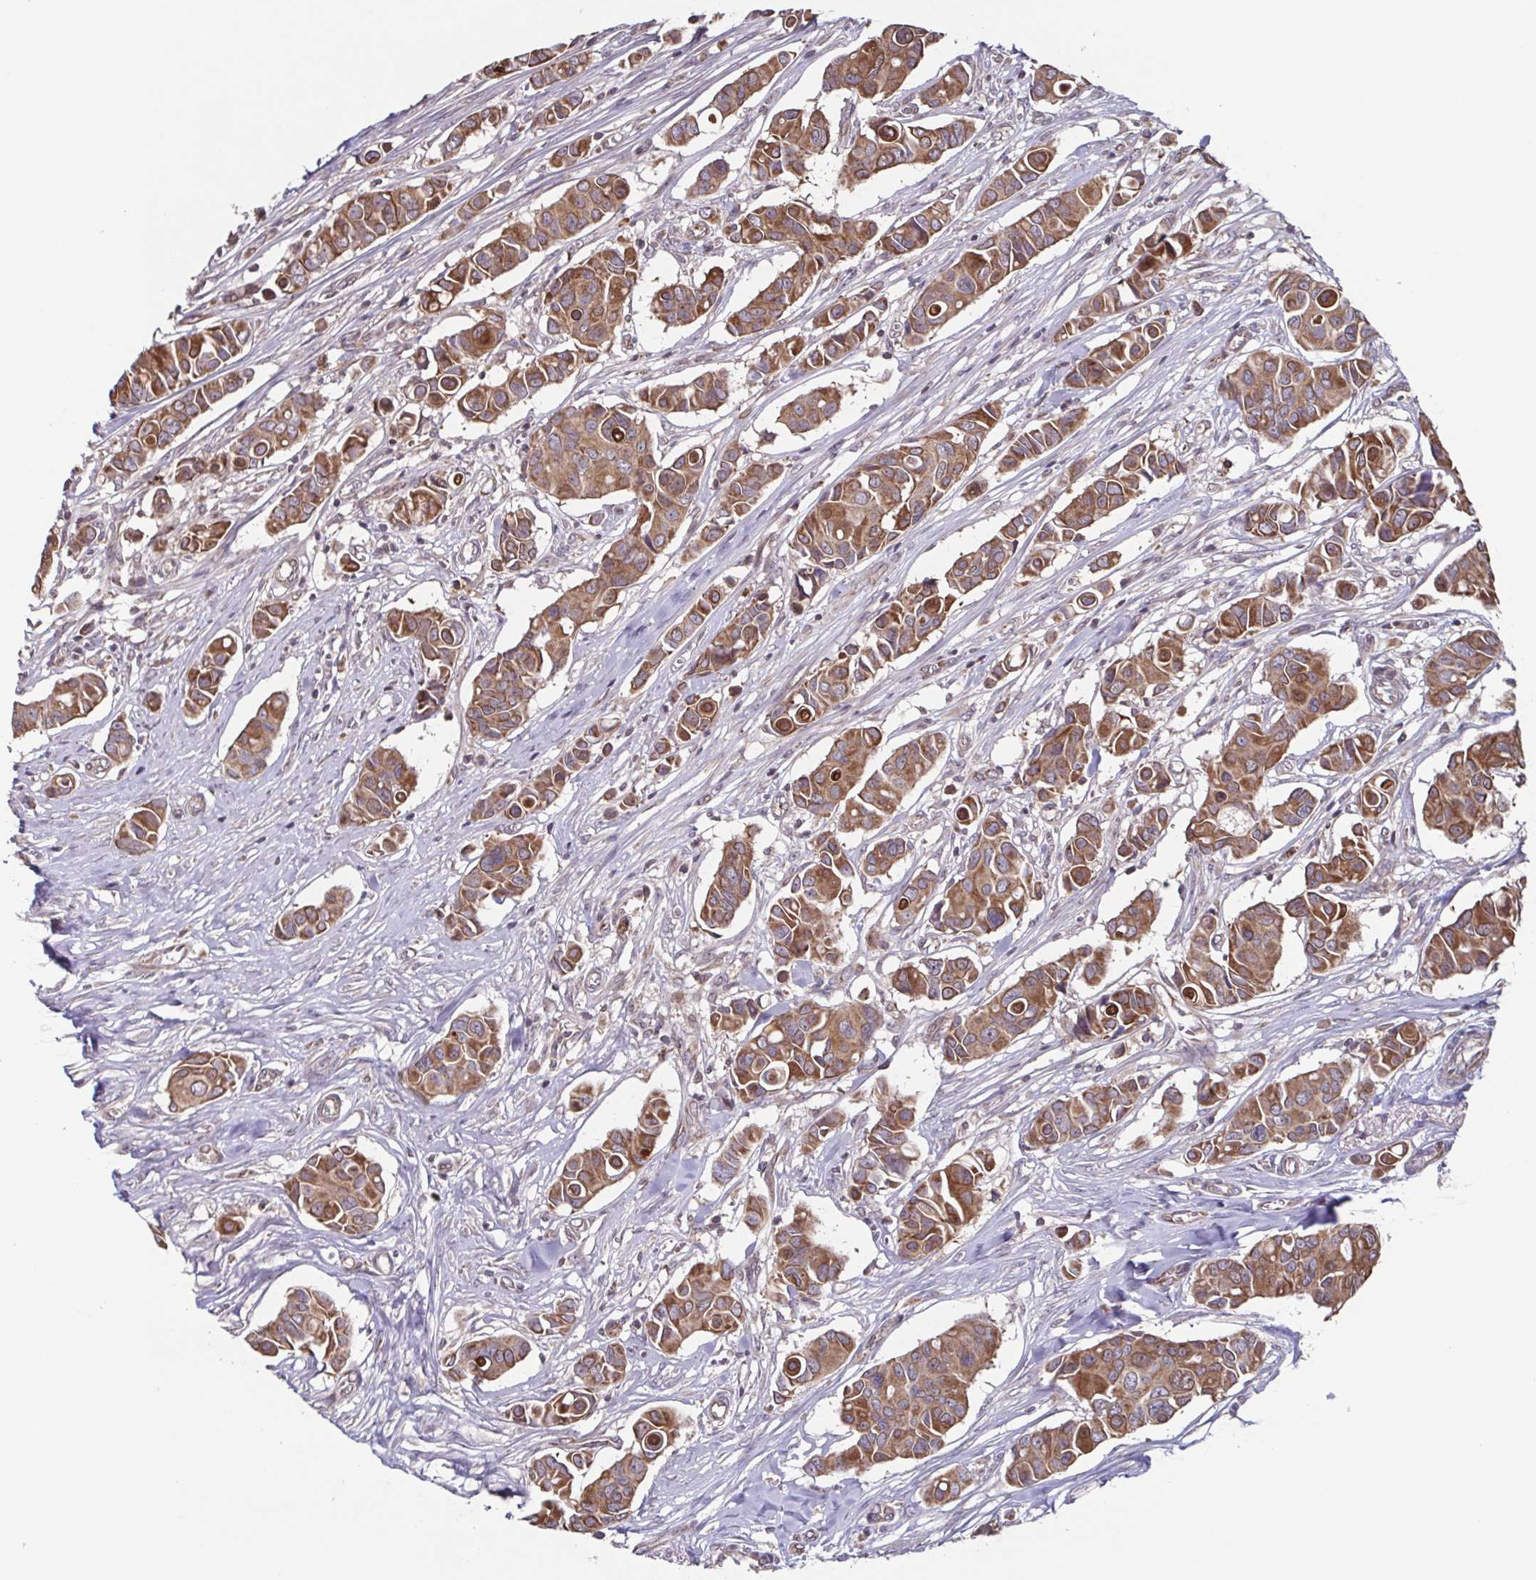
{"staining": {"intensity": "moderate", "quantity": ">75%", "location": "cytoplasmic/membranous"}, "tissue": "breast cancer", "cell_type": "Tumor cells", "image_type": "cancer", "snomed": [{"axis": "morphology", "description": "Normal tissue, NOS"}, {"axis": "morphology", "description": "Duct carcinoma"}, {"axis": "topography", "description": "Skin"}, {"axis": "topography", "description": "Breast"}], "caption": "Breast cancer (intraductal carcinoma) stained with DAB immunohistochemistry shows medium levels of moderate cytoplasmic/membranous expression in about >75% of tumor cells.", "gene": "TTC19", "patient": {"sex": "female", "age": 54}}